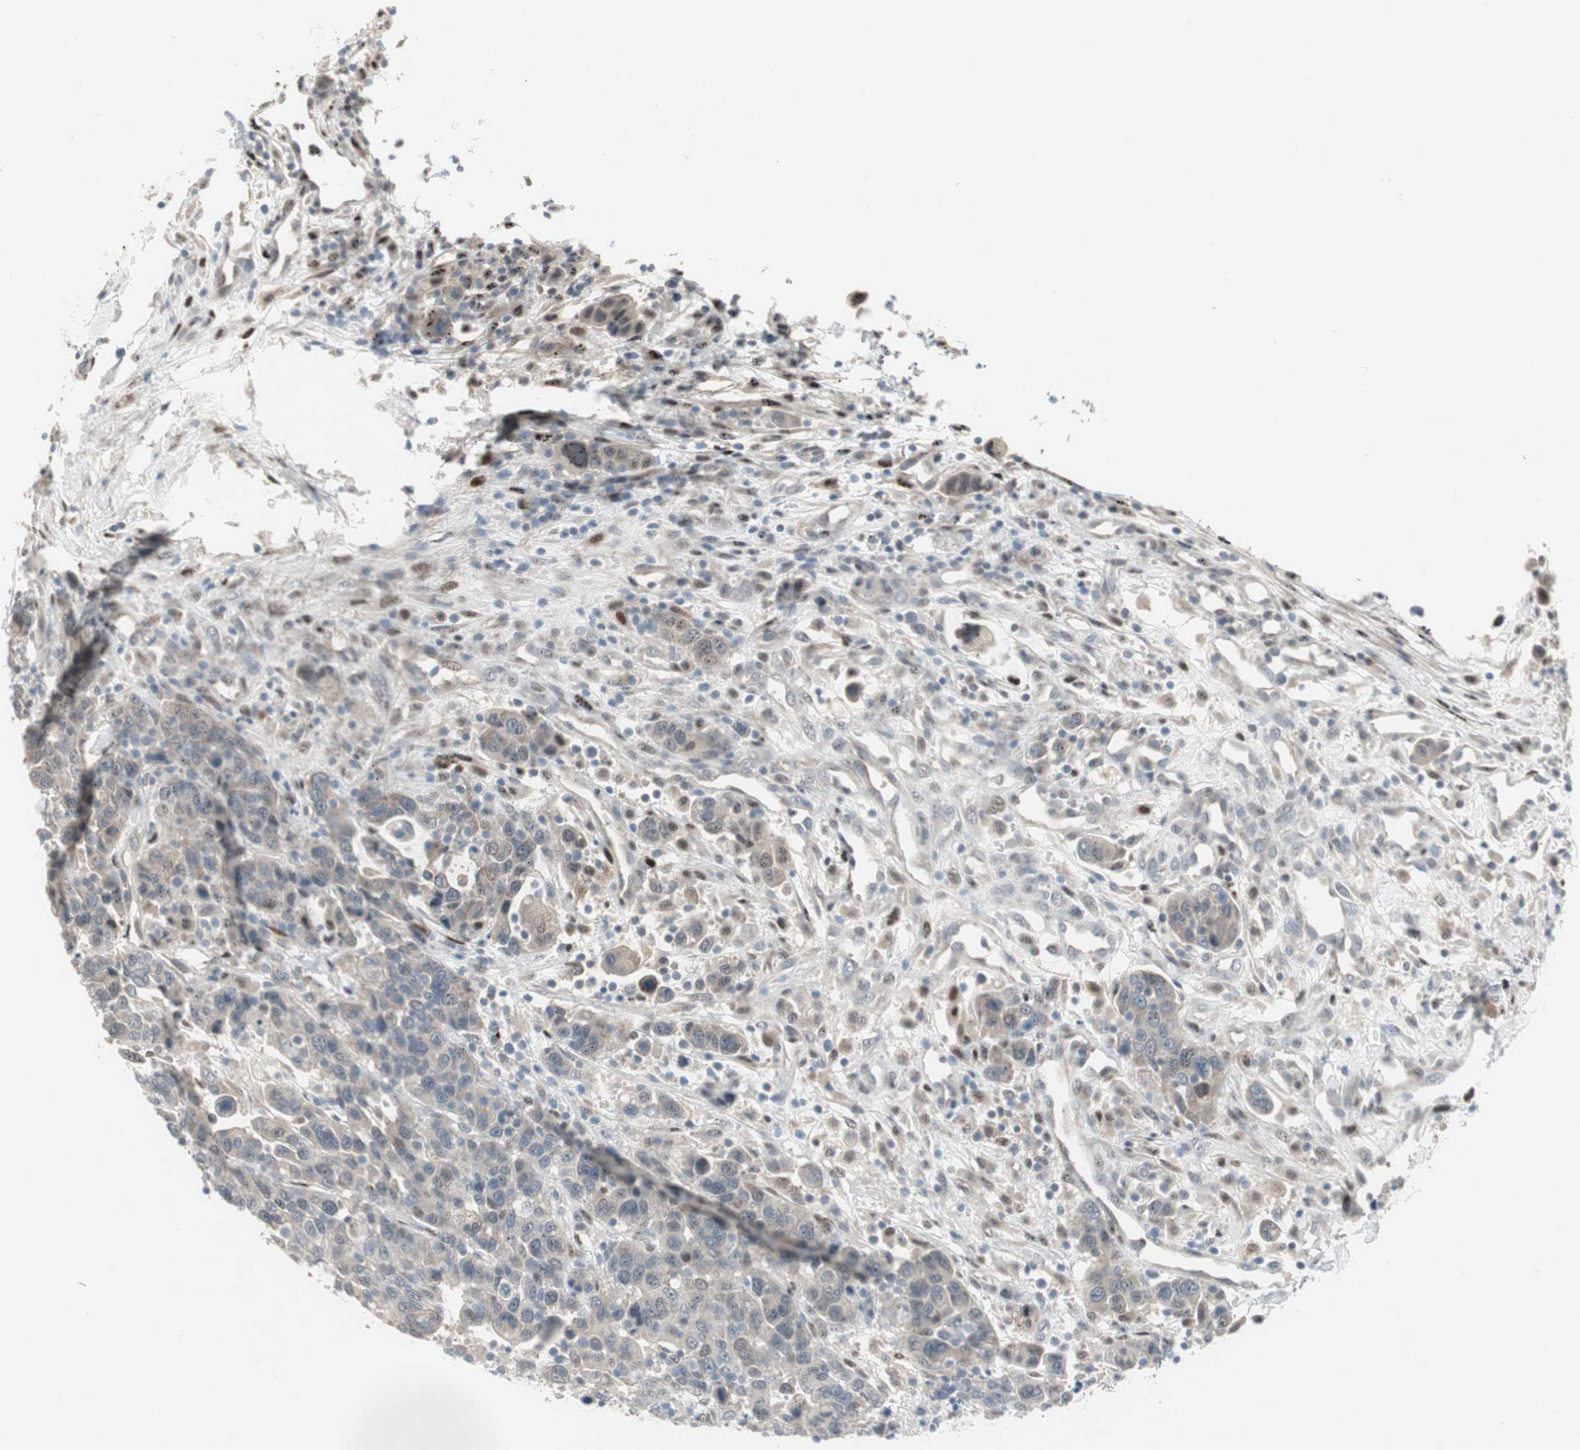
{"staining": {"intensity": "weak", "quantity": "25%-75%", "location": "cytoplasmic/membranous"}, "tissue": "breast cancer", "cell_type": "Tumor cells", "image_type": "cancer", "snomed": [{"axis": "morphology", "description": "Duct carcinoma"}, {"axis": "topography", "description": "Breast"}], "caption": "The micrograph demonstrates immunohistochemical staining of breast cancer (intraductal carcinoma). There is weak cytoplasmic/membranous positivity is identified in about 25%-75% of tumor cells.", "gene": "CAND2", "patient": {"sex": "female", "age": 37}}